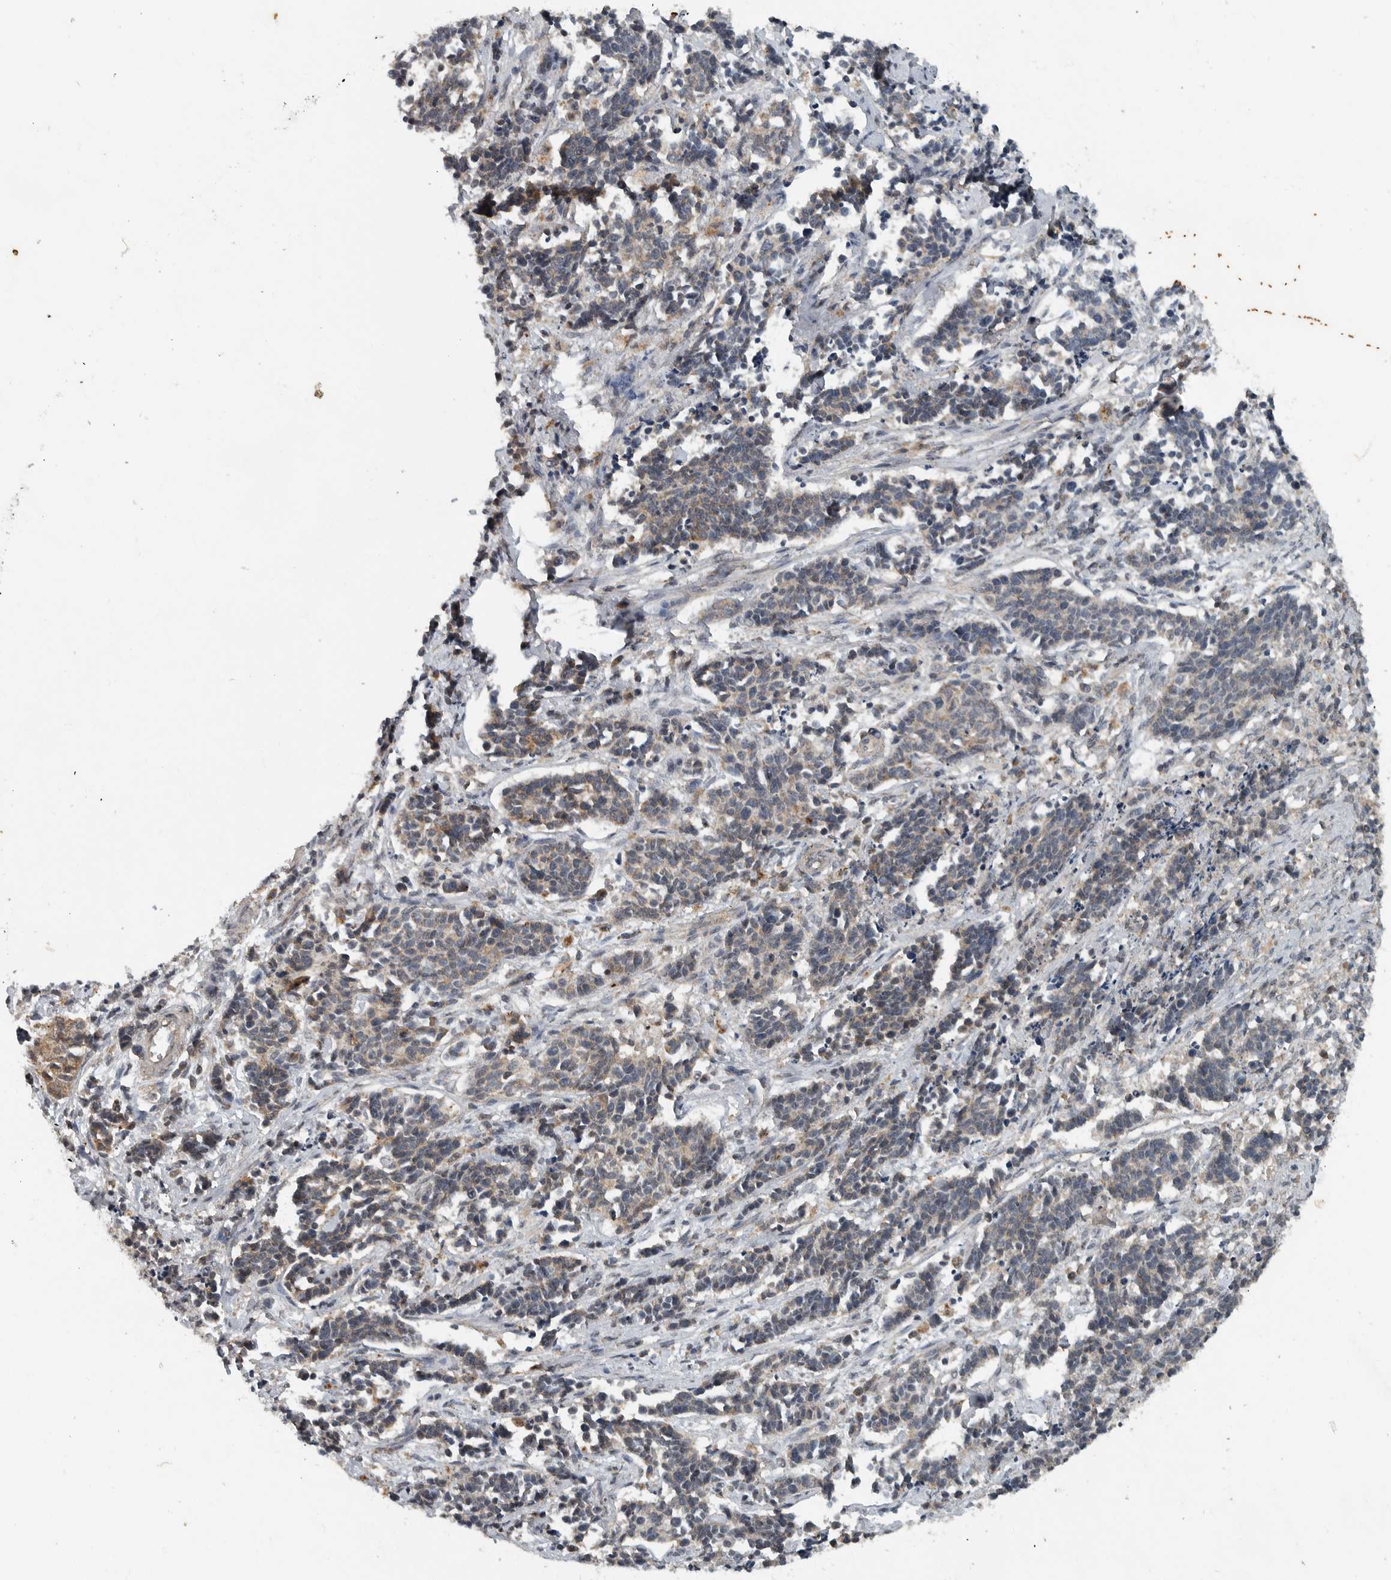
{"staining": {"intensity": "weak", "quantity": ">75%", "location": "cytoplasmic/membranous"}, "tissue": "cervical cancer", "cell_type": "Tumor cells", "image_type": "cancer", "snomed": [{"axis": "morphology", "description": "Normal tissue, NOS"}, {"axis": "morphology", "description": "Squamous cell carcinoma, NOS"}, {"axis": "topography", "description": "Cervix"}], "caption": "Immunohistochemical staining of cervical squamous cell carcinoma exhibits low levels of weak cytoplasmic/membranous expression in approximately >75% of tumor cells.", "gene": "IL6ST", "patient": {"sex": "female", "age": 35}}